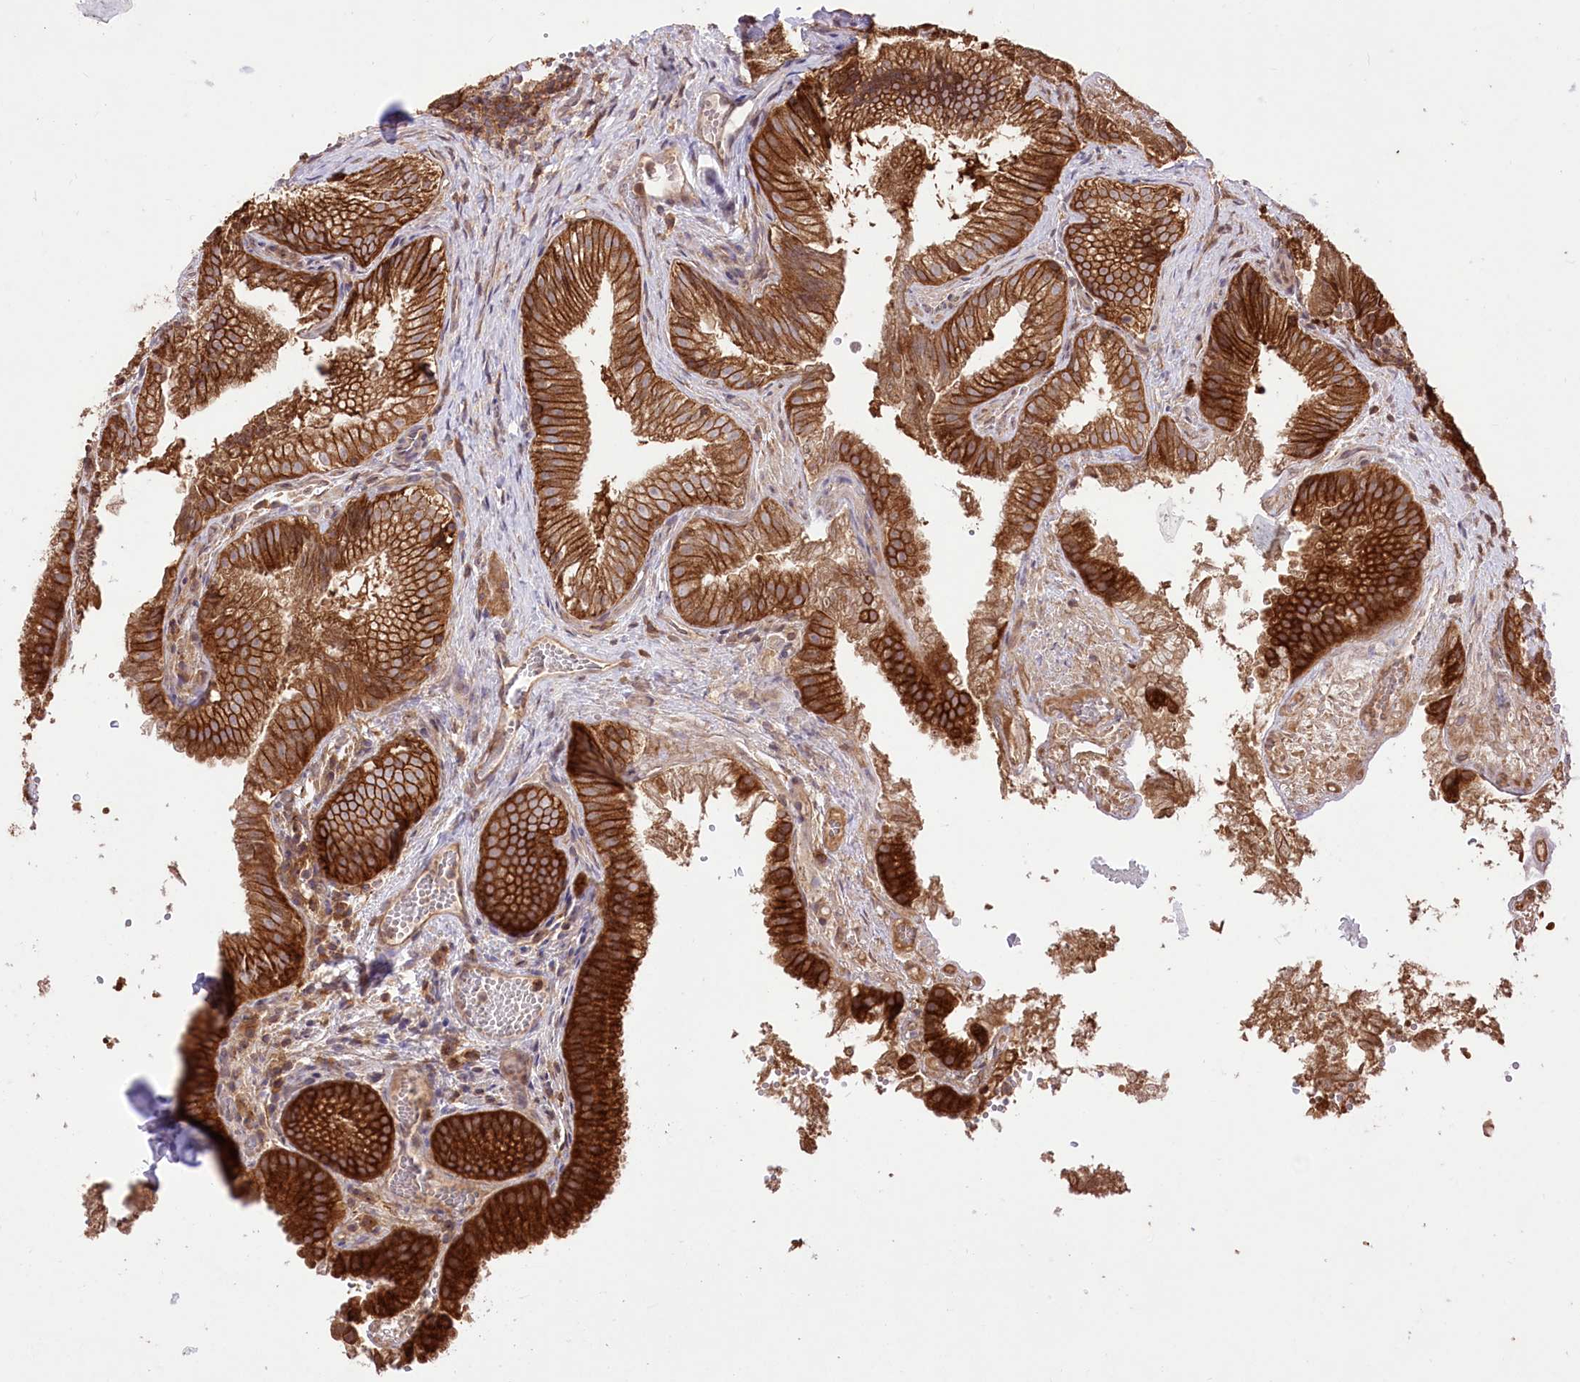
{"staining": {"intensity": "strong", "quantity": ">75%", "location": "cytoplasmic/membranous"}, "tissue": "gallbladder", "cell_type": "Glandular cells", "image_type": "normal", "snomed": [{"axis": "morphology", "description": "Normal tissue, NOS"}, {"axis": "topography", "description": "Gallbladder"}], "caption": "Protein expression by IHC demonstrates strong cytoplasmic/membranous staining in about >75% of glandular cells in unremarkable gallbladder.", "gene": "XYLB", "patient": {"sex": "female", "age": 30}}